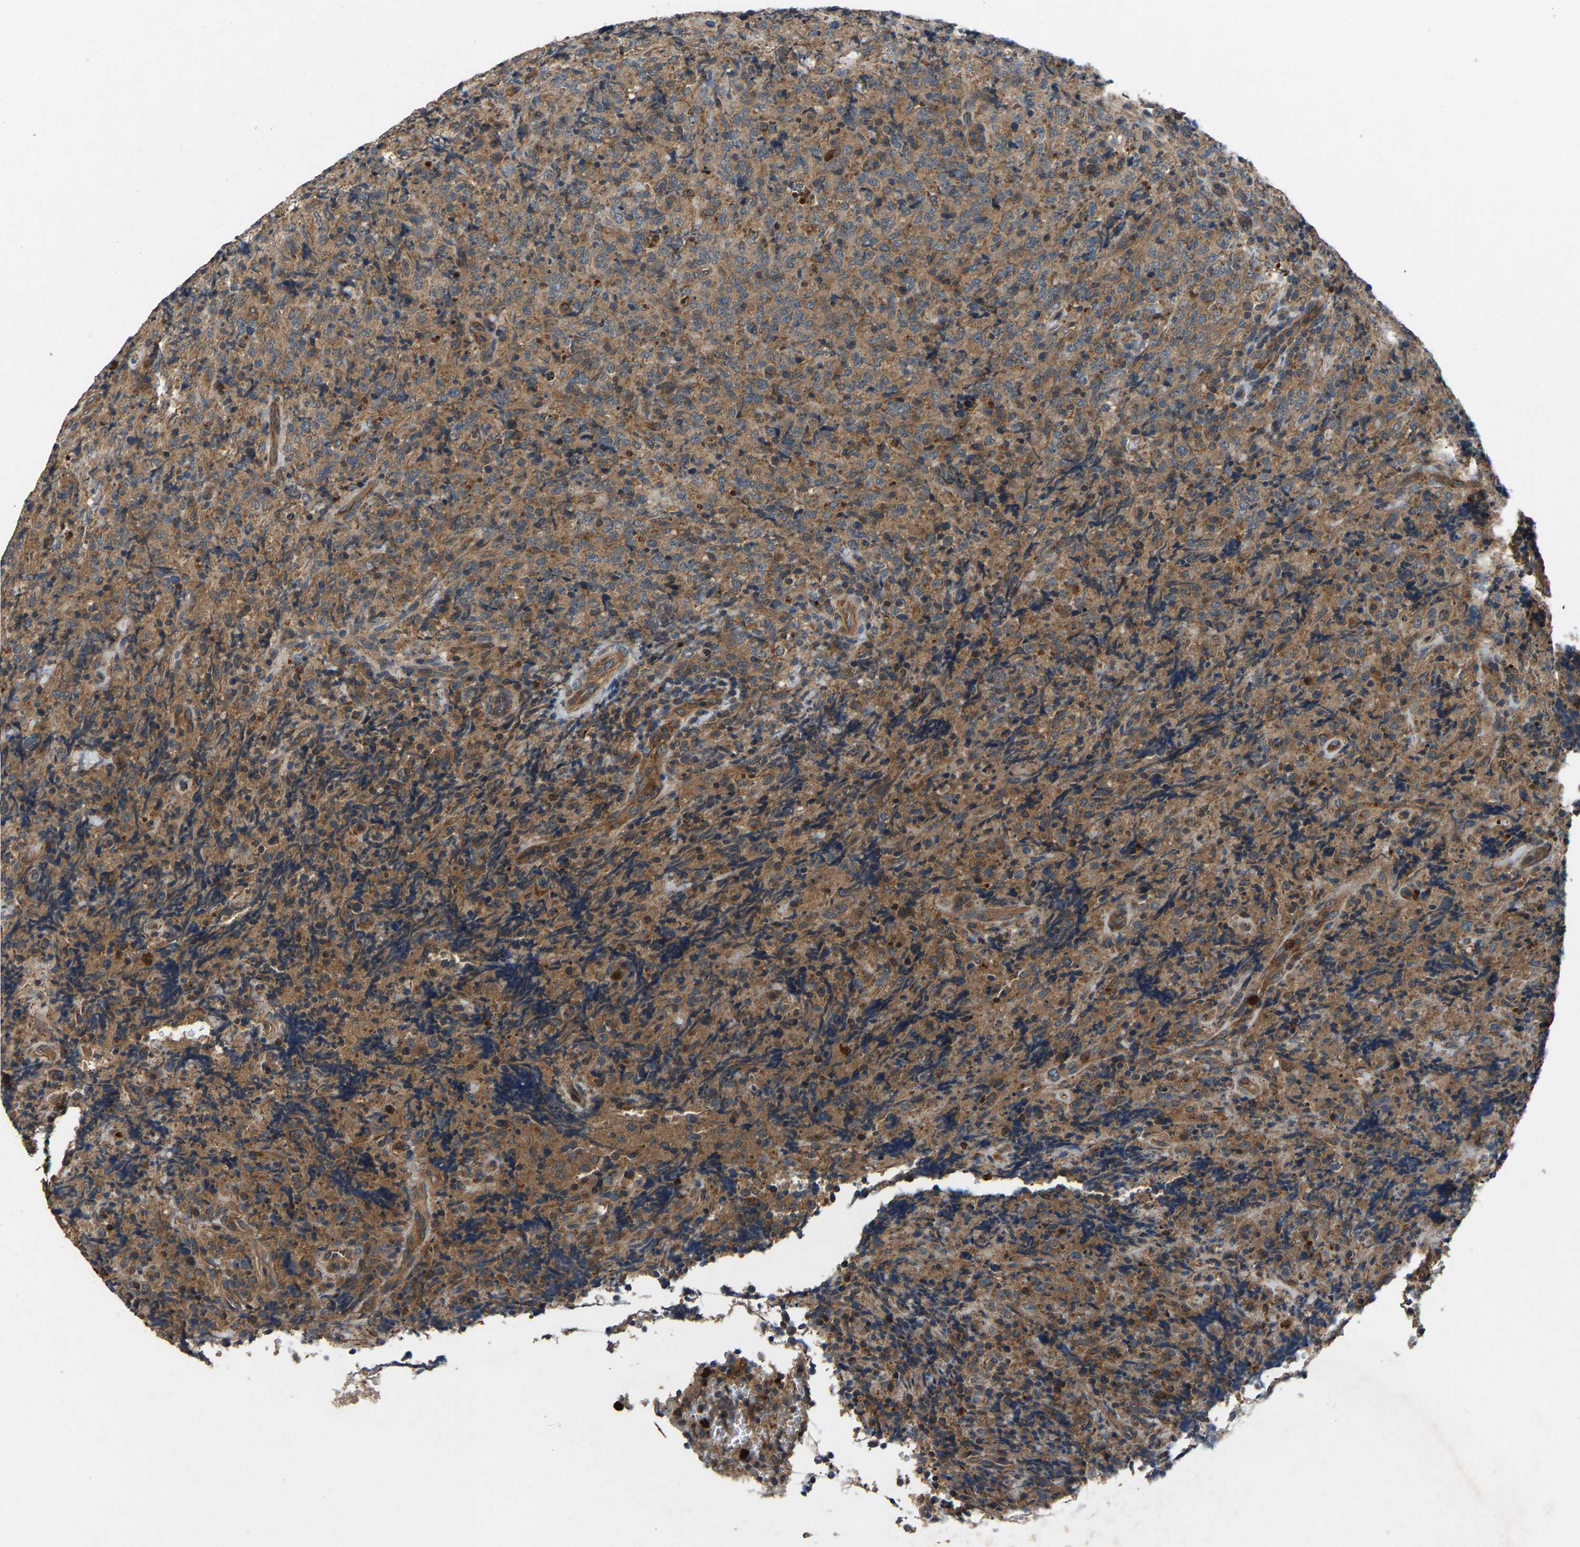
{"staining": {"intensity": "moderate", "quantity": ">75%", "location": "cytoplasmic/membranous"}, "tissue": "lymphoma", "cell_type": "Tumor cells", "image_type": "cancer", "snomed": [{"axis": "morphology", "description": "Malignant lymphoma, non-Hodgkin's type, High grade"}, {"axis": "topography", "description": "Tonsil"}], "caption": "High-grade malignant lymphoma, non-Hodgkin's type stained with a brown dye displays moderate cytoplasmic/membranous positive positivity in about >75% of tumor cells.", "gene": "PPID", "patient": {"sex": "female", "age": 36}}